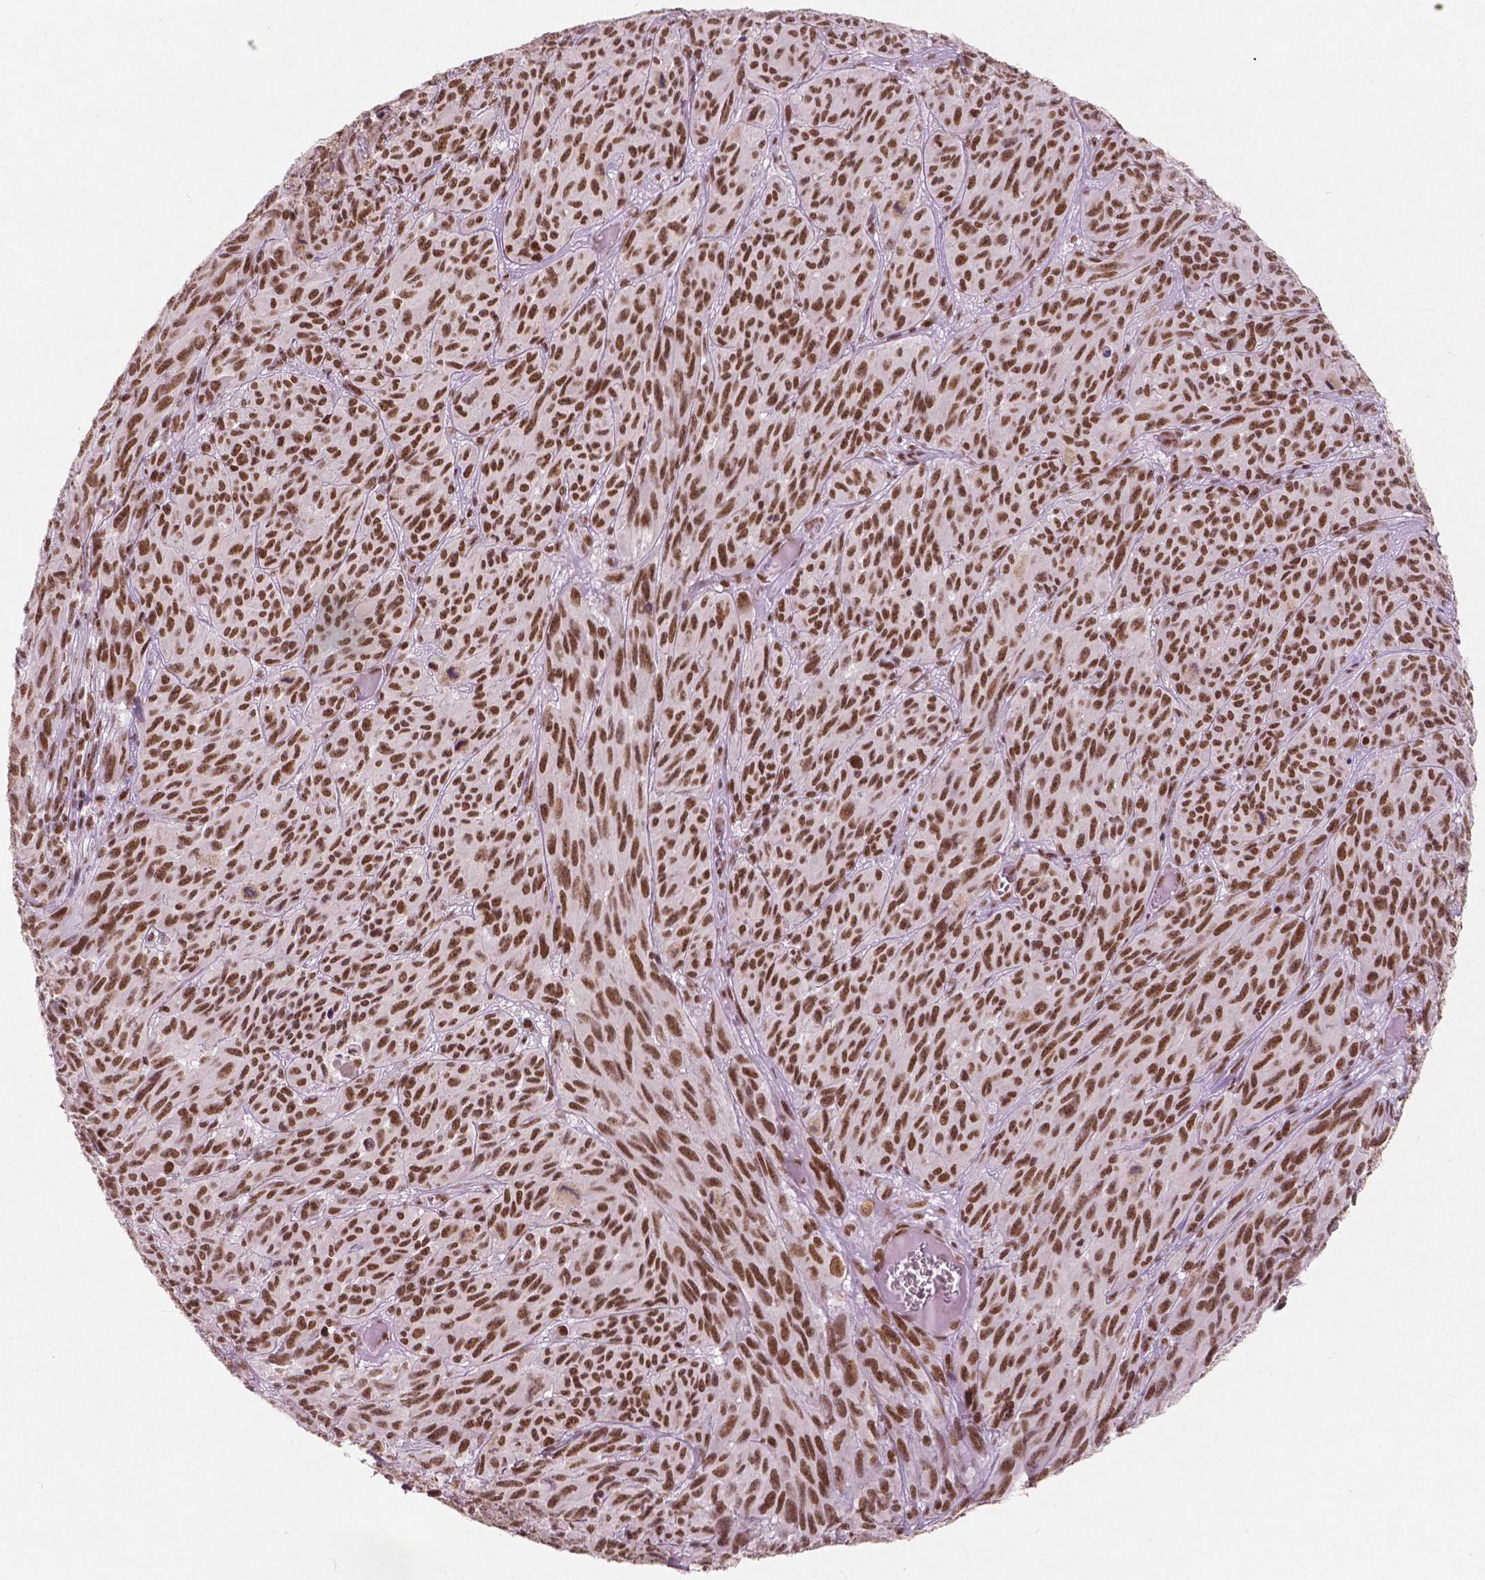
{"staining": {"intensity": "strong", "quantity": ">75%", "location": "nuclear"}, "tissue": "melanoma", "cell_type": "Tumor cells", "image_type": "cancer", "snomed": [{"axis": "morphology", "description": "Malignant melanoma, NOS"}, {"axis": "topography", "description": "Vulva, labia, clitoris and Bartholin´s gland, NO"}], "caption": "Brown immunohistochemical staining in human malignant melanoma demonstrates strong nuclear positivity in approximately >75% of tumor cells.", "gene": "BRD4", "patient": {"sex": "female", "age": 75}}